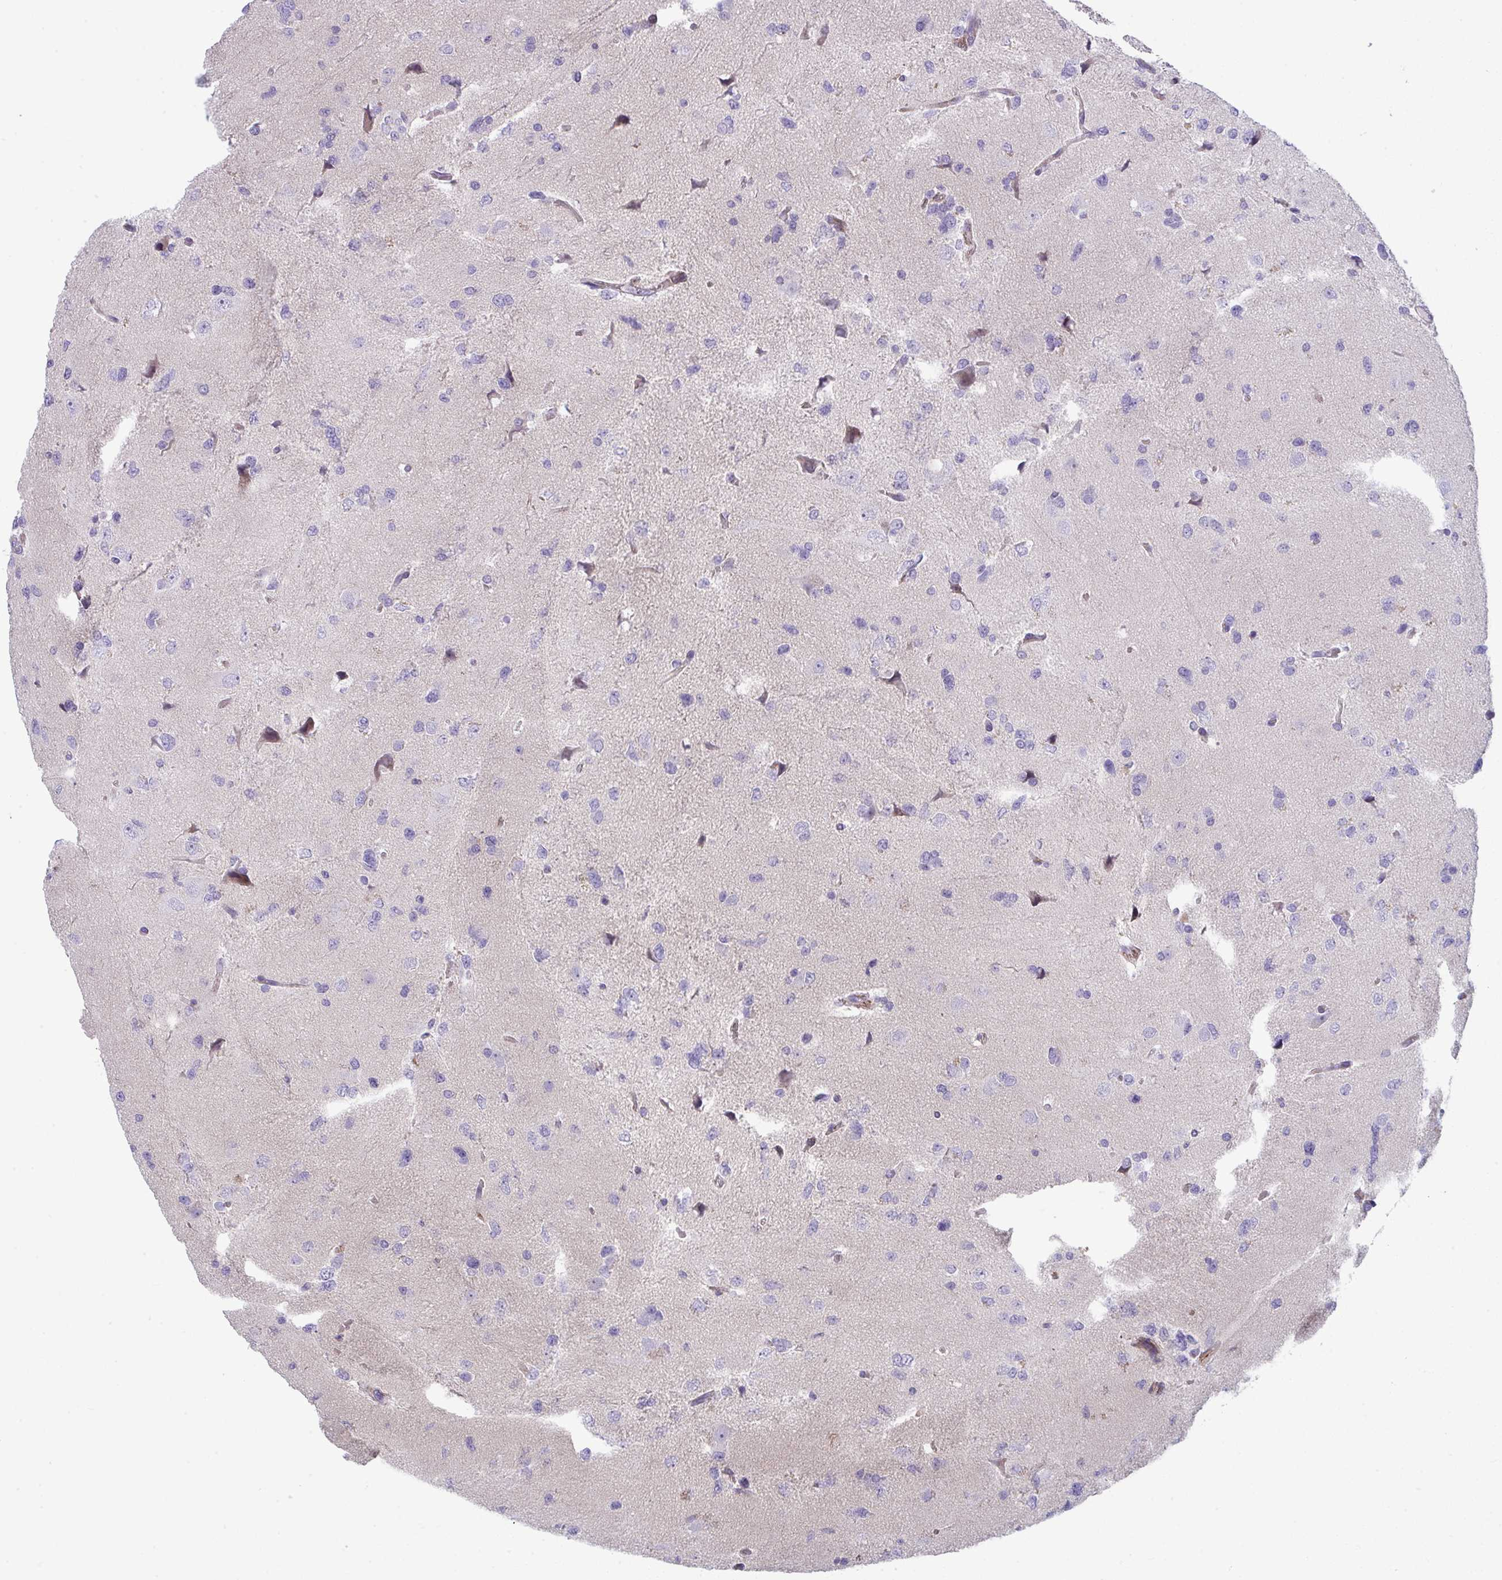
{"staining": {"intensity": "negative", "quantity": "none", "location": "none"}, "tissue": "glioma", "cell_type": "Tumor cells", "image_type": "cancer", "snomed": [{"axis": "morphology", "description": "Glioma, malignant, Low grade"}, {"axis": "topography", "description": "Brain"}], "caption": "A histopathology image of glioma stained for a protein shows no brown staining in tumor cells.", "gene": "TOR1AIP2", "patient": {"sex": "female", "age": 55}}